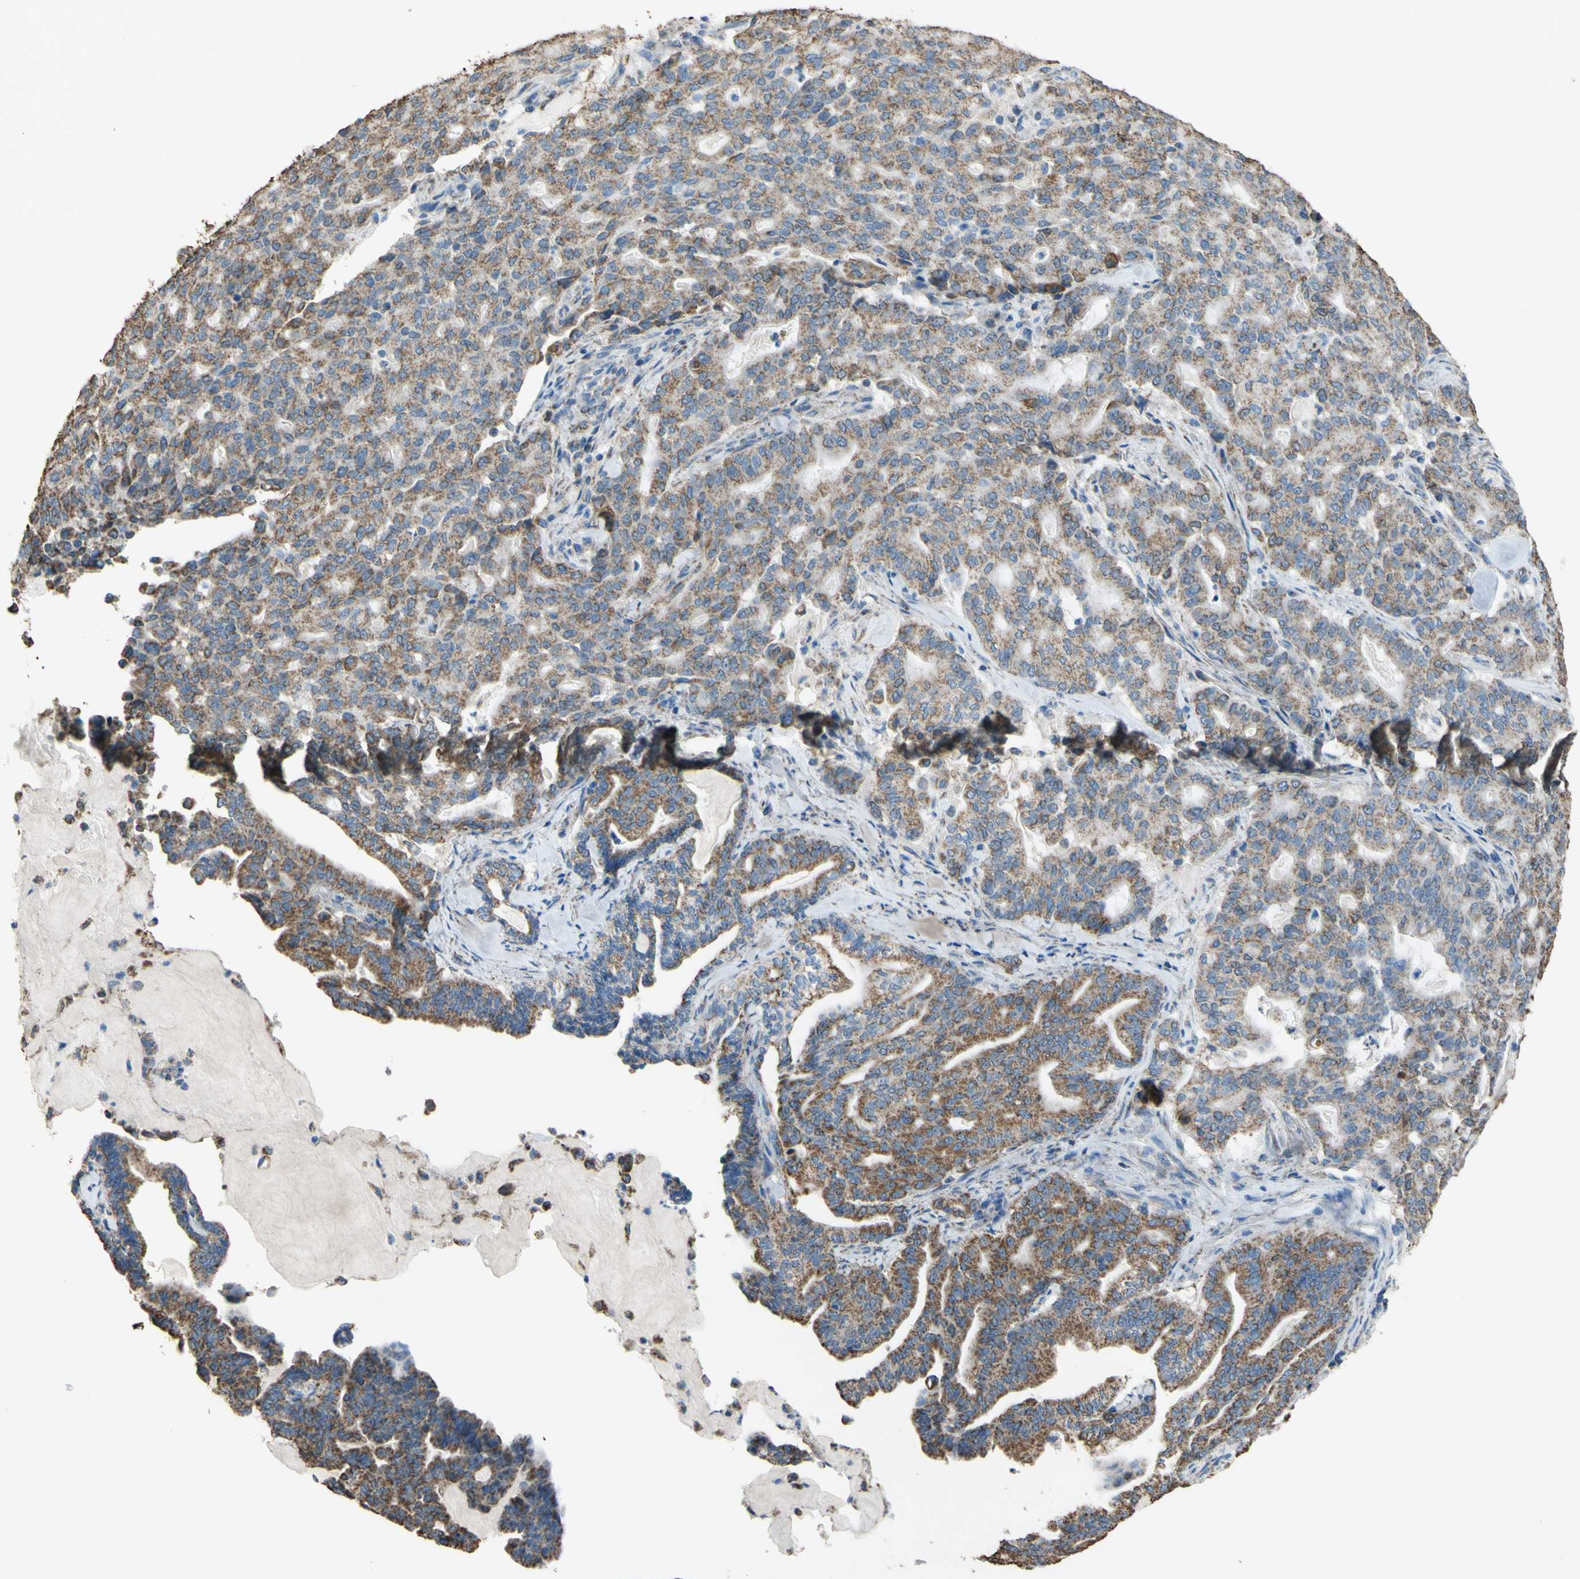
{"staining": {"intensity": "moderate", "quantity": "25%-75%", "location": "cytoplasmic/membranous"}, "tissue": "pancreatic cancer", "cell_type": "Tumor cells", "image_type": "cancer", "snomed": [{"axis": "morphology", "description": "Adenocarcinoma, NOS"}, {"axis": "topography", "description": "Pancreas"}], "caption": "Immunohistochemical staining of human pancreatic adenocarcinoma demonstrates medium levels of moderate cytoplasmic/membranous protein staining in about 25%-75% of tumor cells.", "gene": "CMKLR2", "patient": {"sex": "male", "age": 63}}